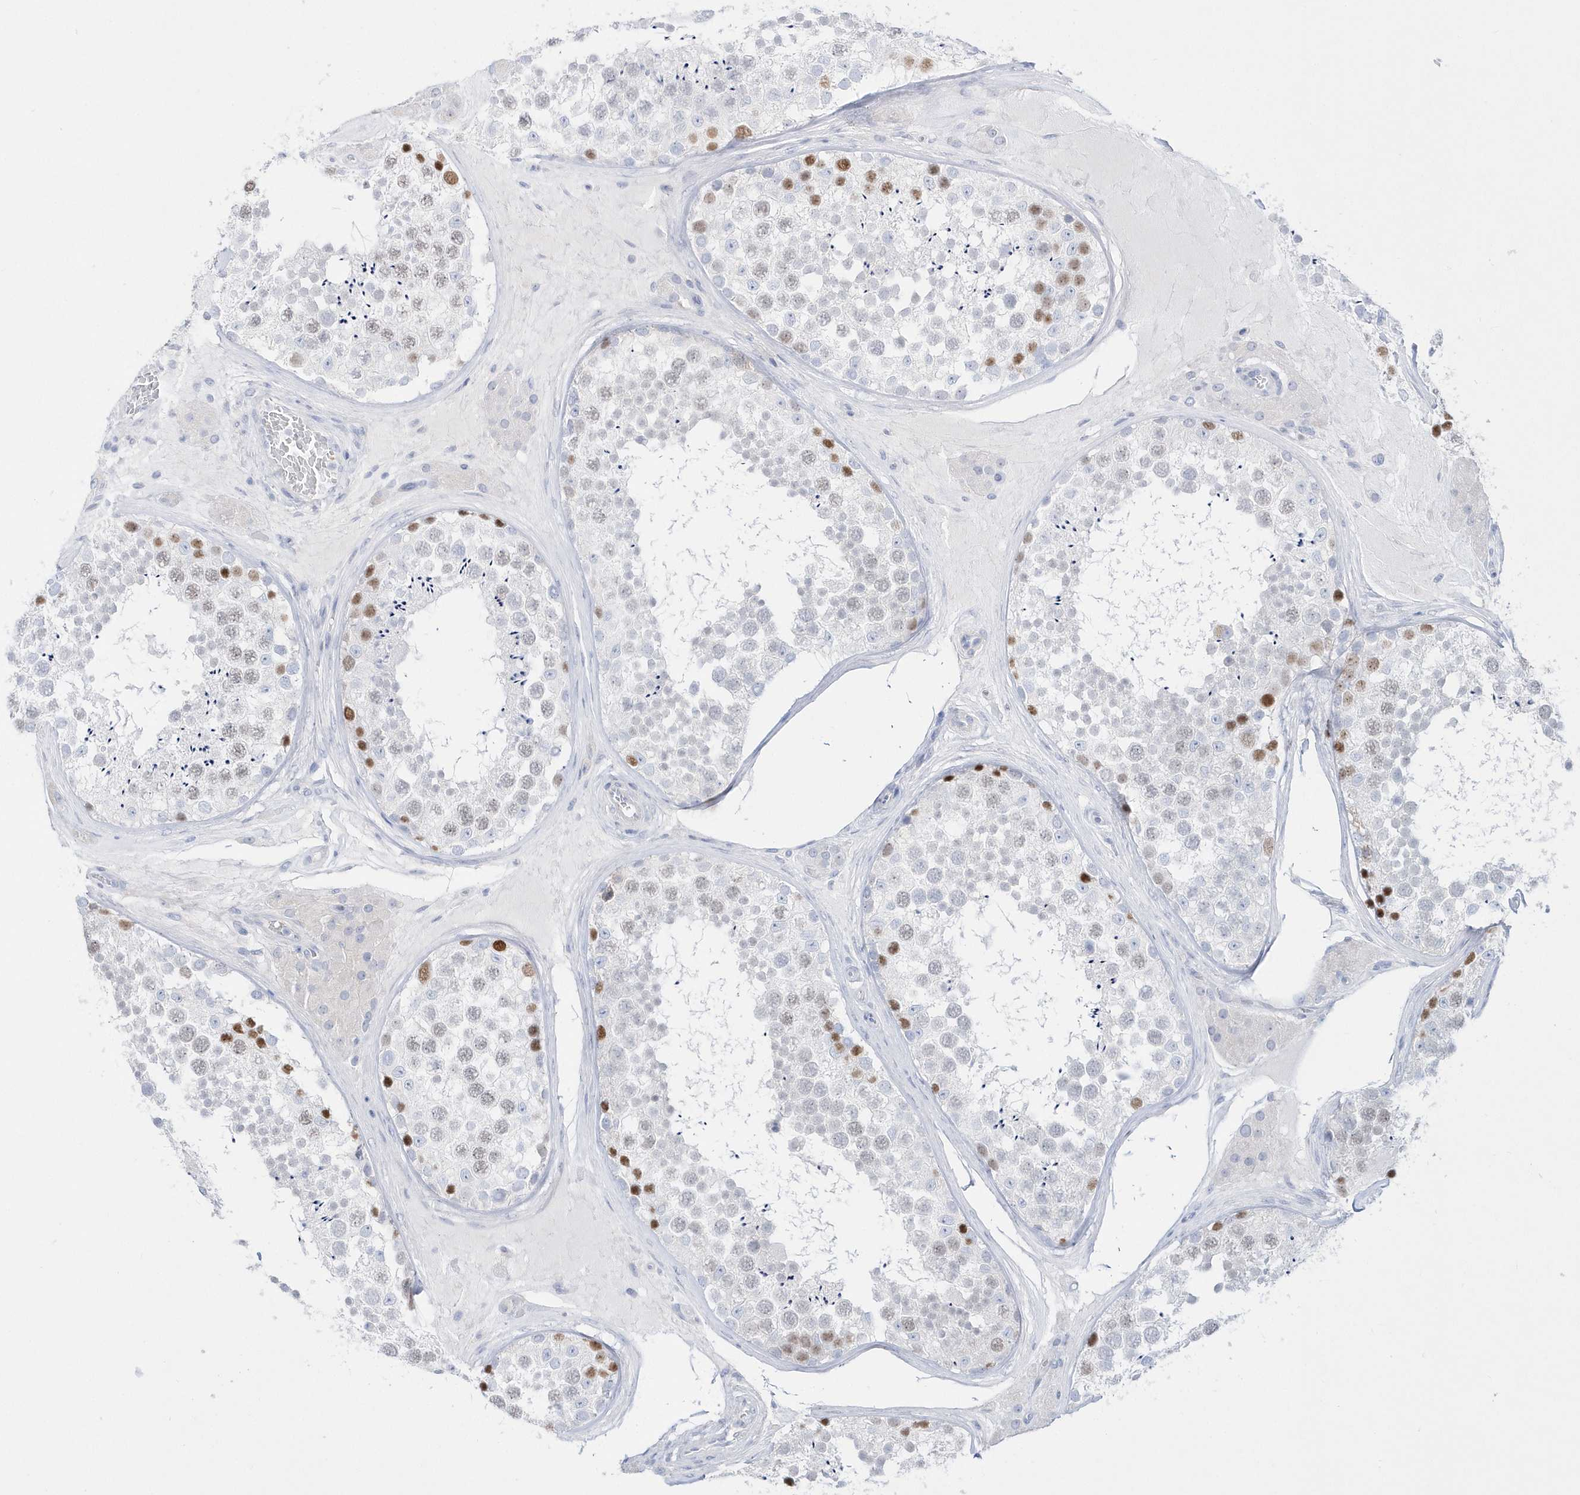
{"staining": {"intensity": "strong", "quantity": "<25%", "location": "nuclear"}, "tissue": "testis", "cell_type": "Cells in seminiferous ducts", "image_type": "normal", "snomed": [{"axis": "morphology", "description": "Normal tissue, NOS"}, {"axis": "topography", "description": "Testis"}], "caption": "Cells in seminiferous ducts exhibit medium levels of strong nuclear positivity in approximately <25% of cells in benign testis. (Brightfield microscopy of DAB IHC at high magnification).", "gene": "TMCO6", "patient": {"sex": "male", "age": 46}}